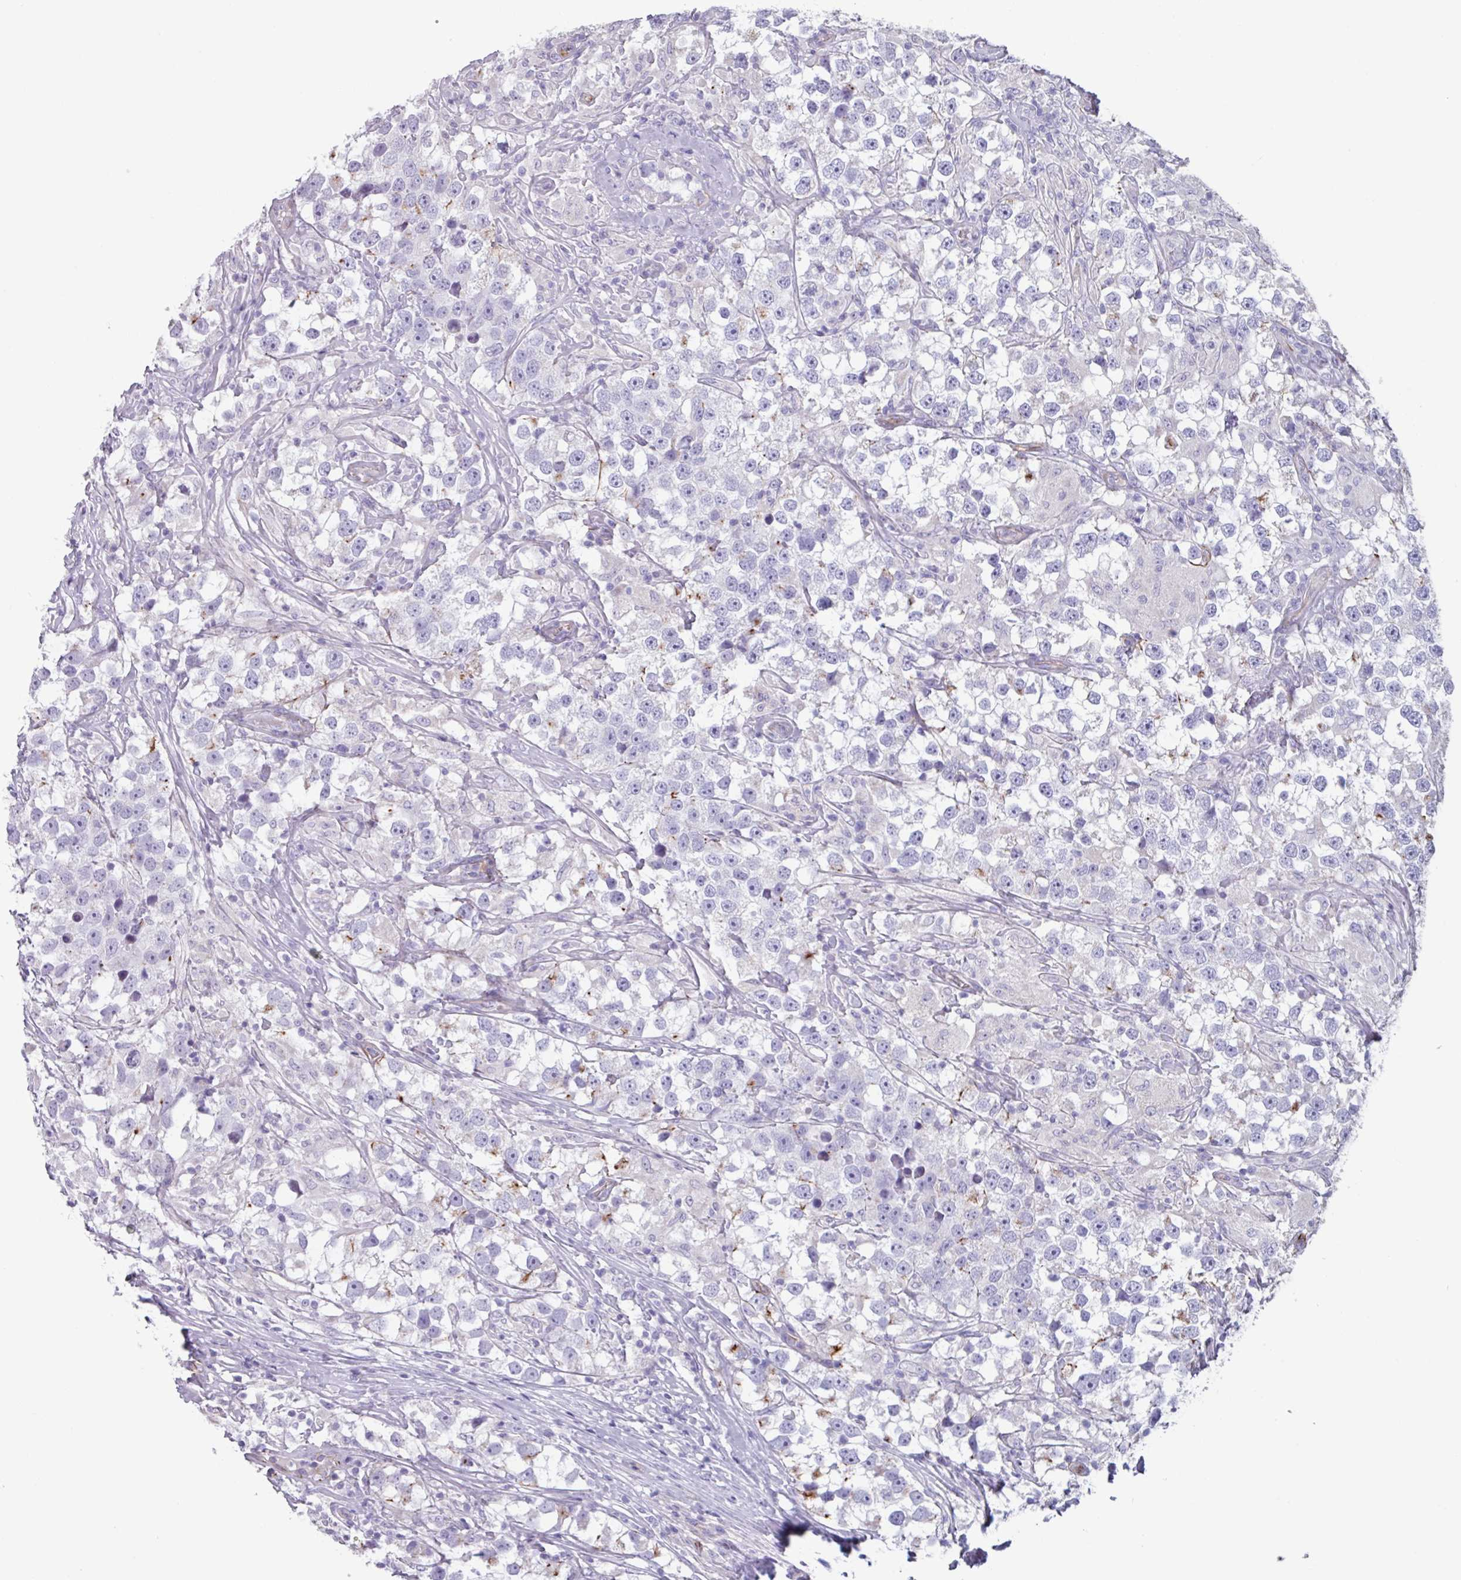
{"staining": {"intensity": "negative", "quantity": "none", "location": "none"}, "tissue": "testis cancer", "cell_type": "Tumor cells", "image_type": "cancer", "snomed": [{"axis": "morphology", "description": "Seminoma, NOS"}, {"axis": "topography", "description": "Testis"}], "caption": "High magnification brightfield microscopy of testis seminoma stained with DAB (3,3'-diaminobenzidine) (brown) and counterstained with hematoxylin (blue): tumor cells show no significant positivity.", "gene": "BTD", "patient": {"sex": "male", "age": 46}}